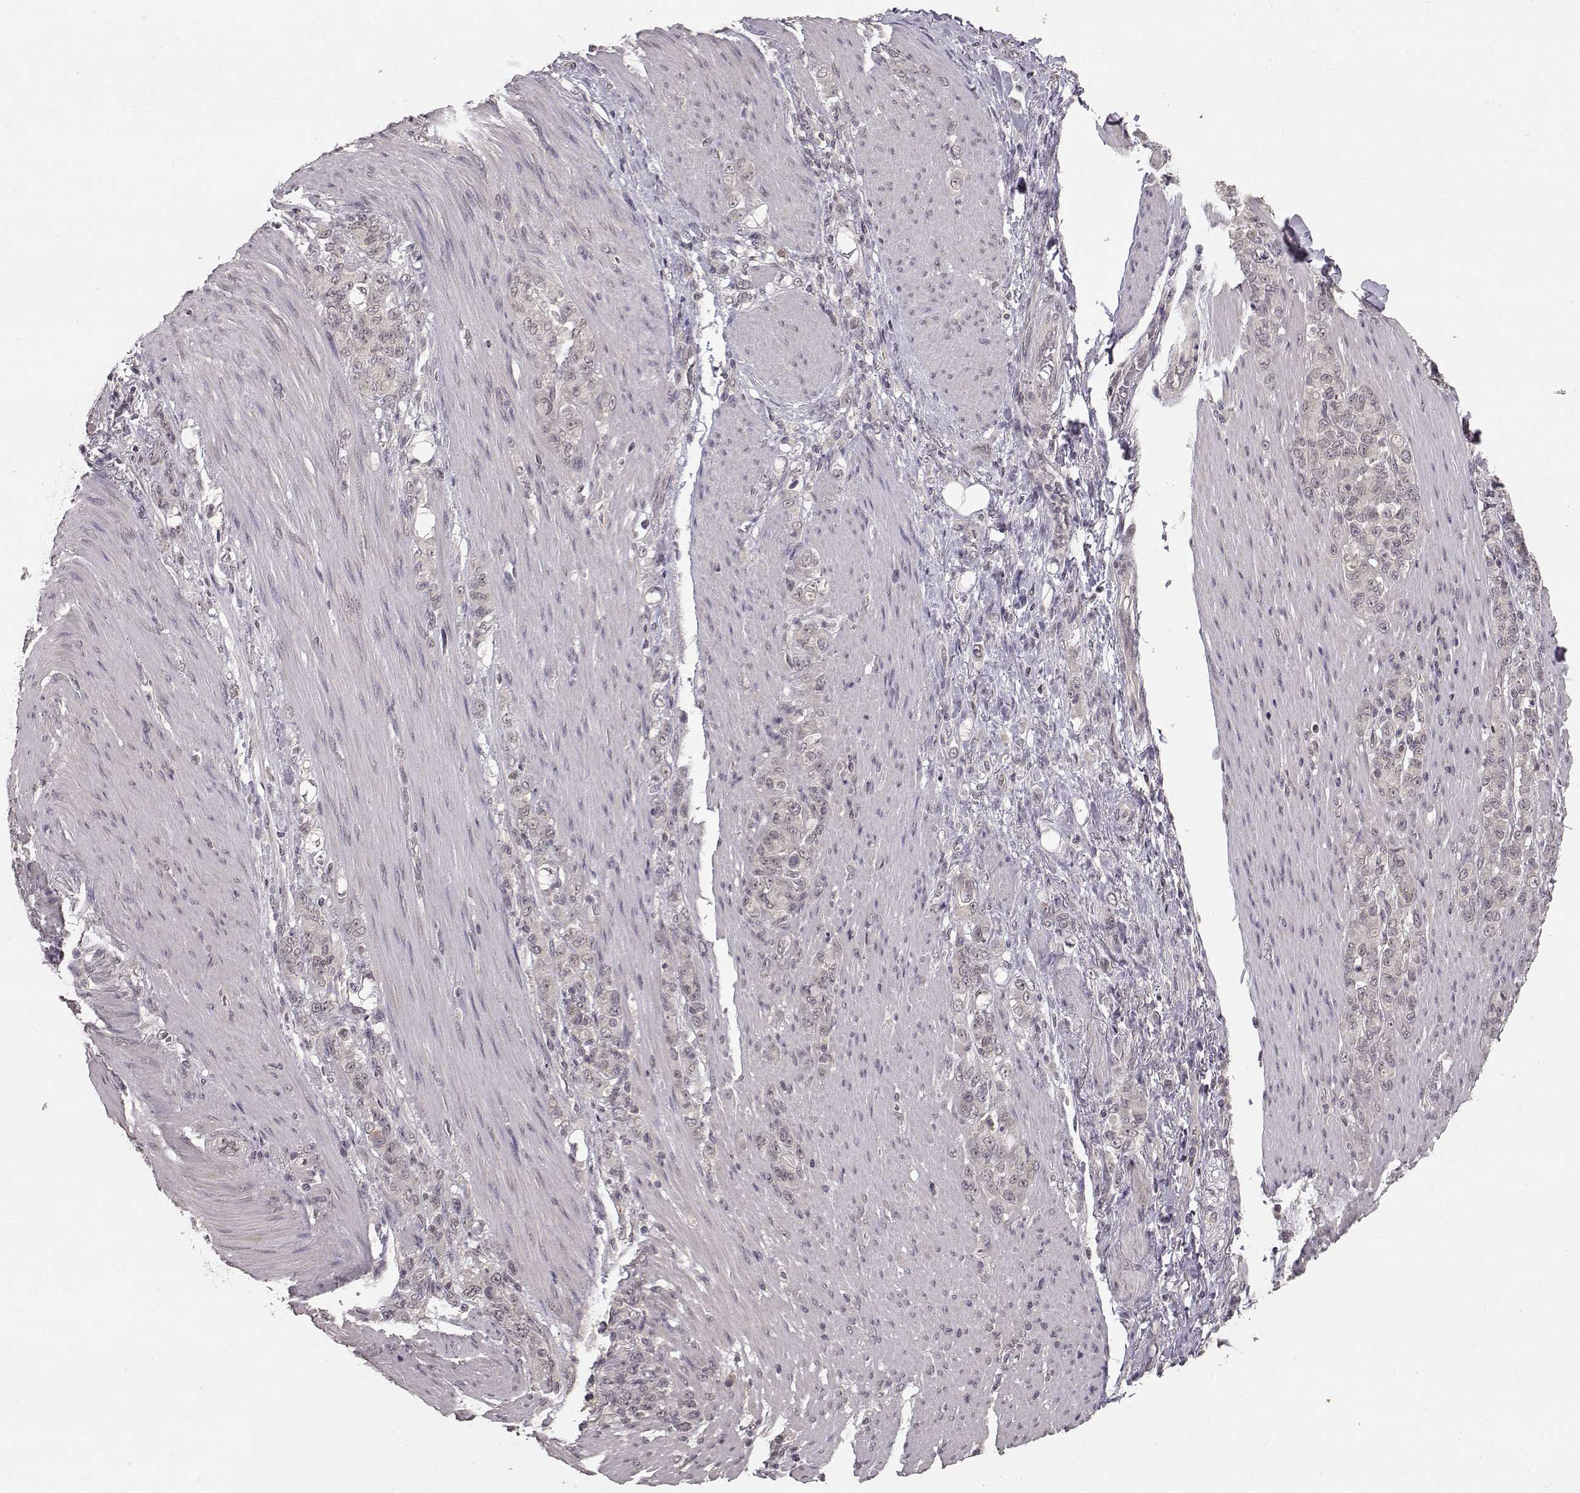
{"staining": {"intensity": "negative", "quantity": "none", "location": "none"}, "tissue": "stomach cancer", "cell_type": "Tumor cells", "image_type": "cancer", "snomed": [{"axis": "morphology", "description": "Adenocarcinoma, NOS"}, {"axis": "topography", "description": "Stomach"}], "caption": "Immunohistochemical staining of human adenocarcinoma (stomach) displays no significant positivity in tumor cells.", "gene": "NTRK2", "patient": {"sex": "female", "age": 79}}